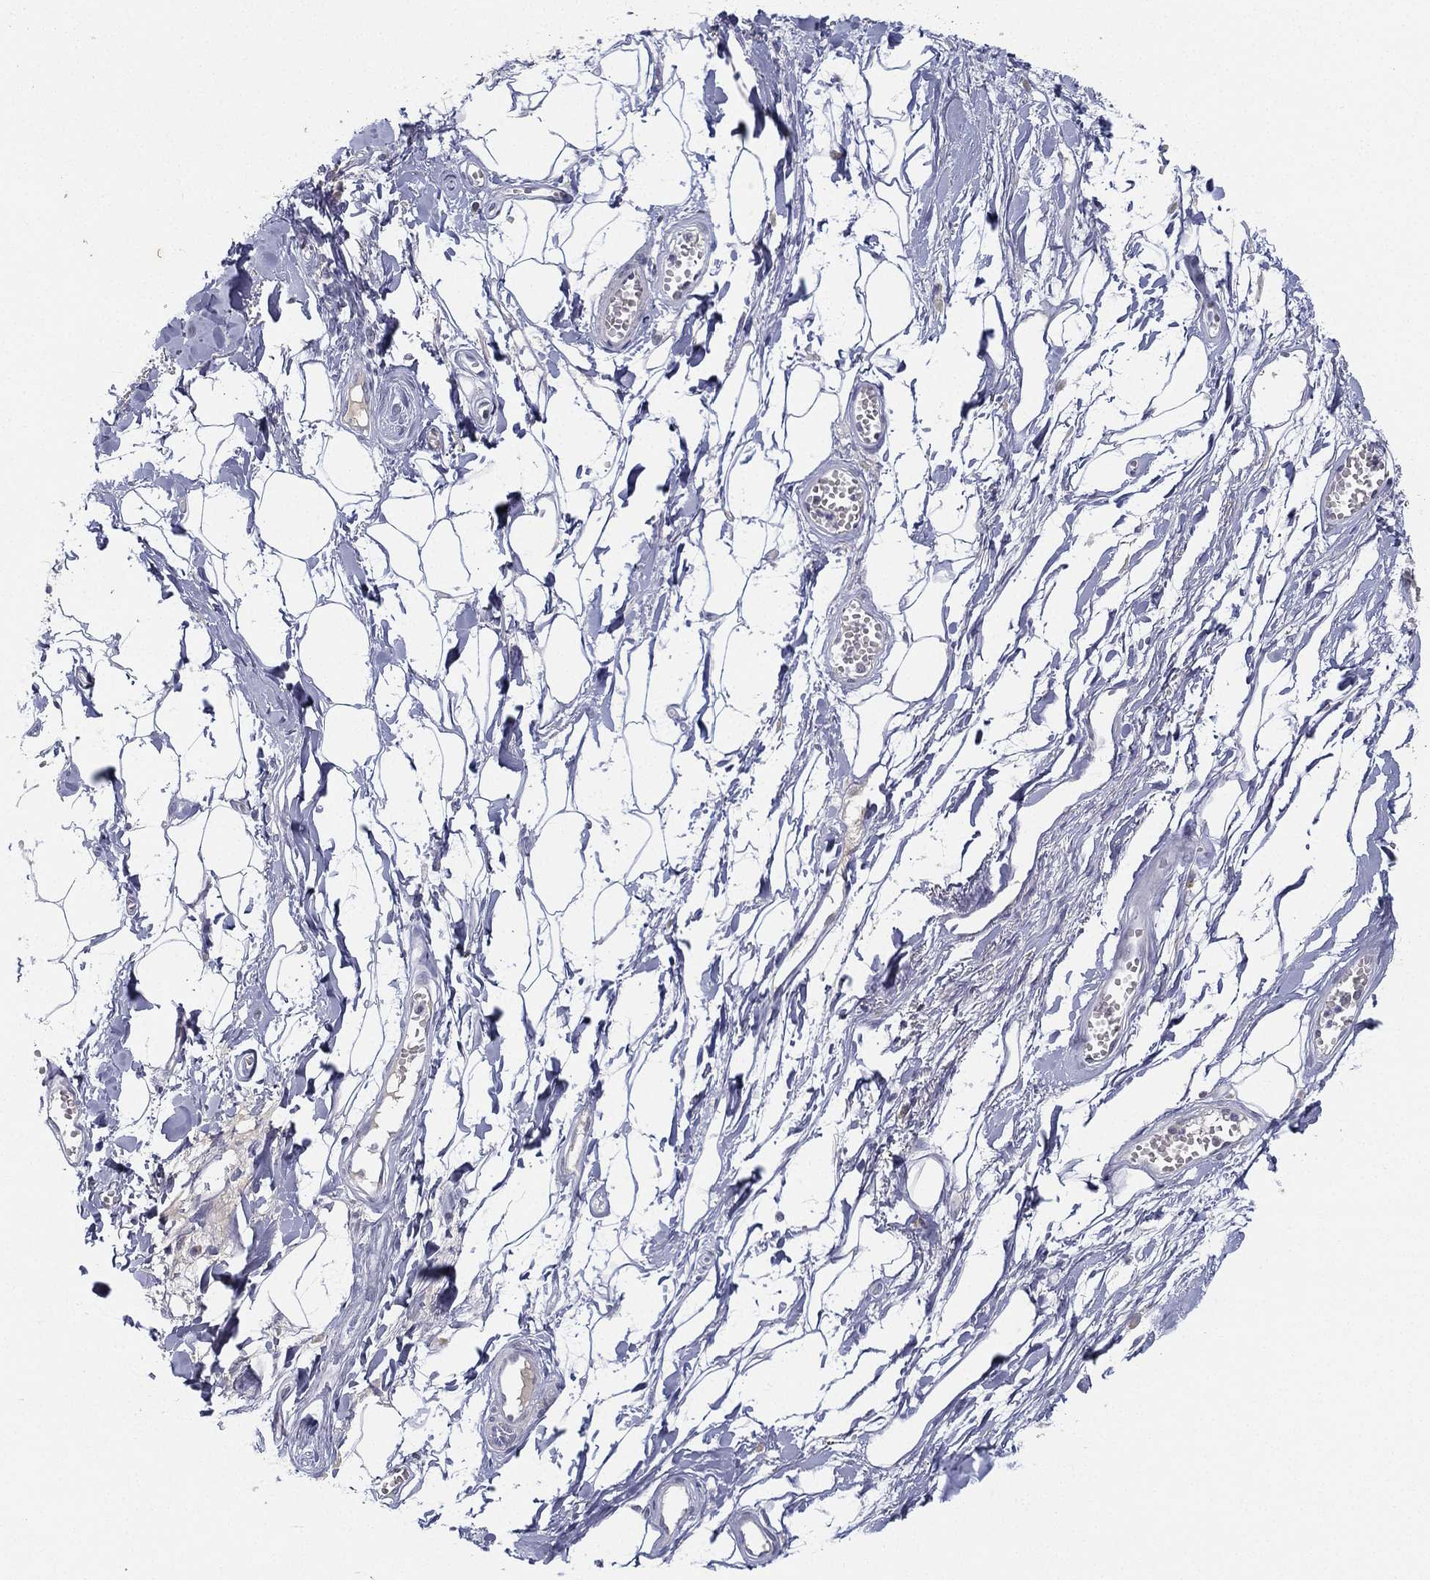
{"staining": {"intensity": "negative", "quantity": "none", "location": "none"}, "tissue": "adipose tissue", "cell_type": "Adipocytes", "image_type": "normal", "snomed": [{"axis": "morphology", "description": "Normal tissue, NOS"}, {"axis": "morphology", "description": "Squamous cell carcinoma, NOS"}, {"axis": "topography", "description": "Cartilage tissue"}, {"axis": "topography", "description": "Lung"}], "caption": "The micrograph reveals no staining of adipocytes in benign adipose tissue. (Brightfield microscopy of DAB (3,3'-diaminobenzidine) IHC at high magnification).", "gene": "MS4A8", "patient": {"sex": "male", "age": 66}}